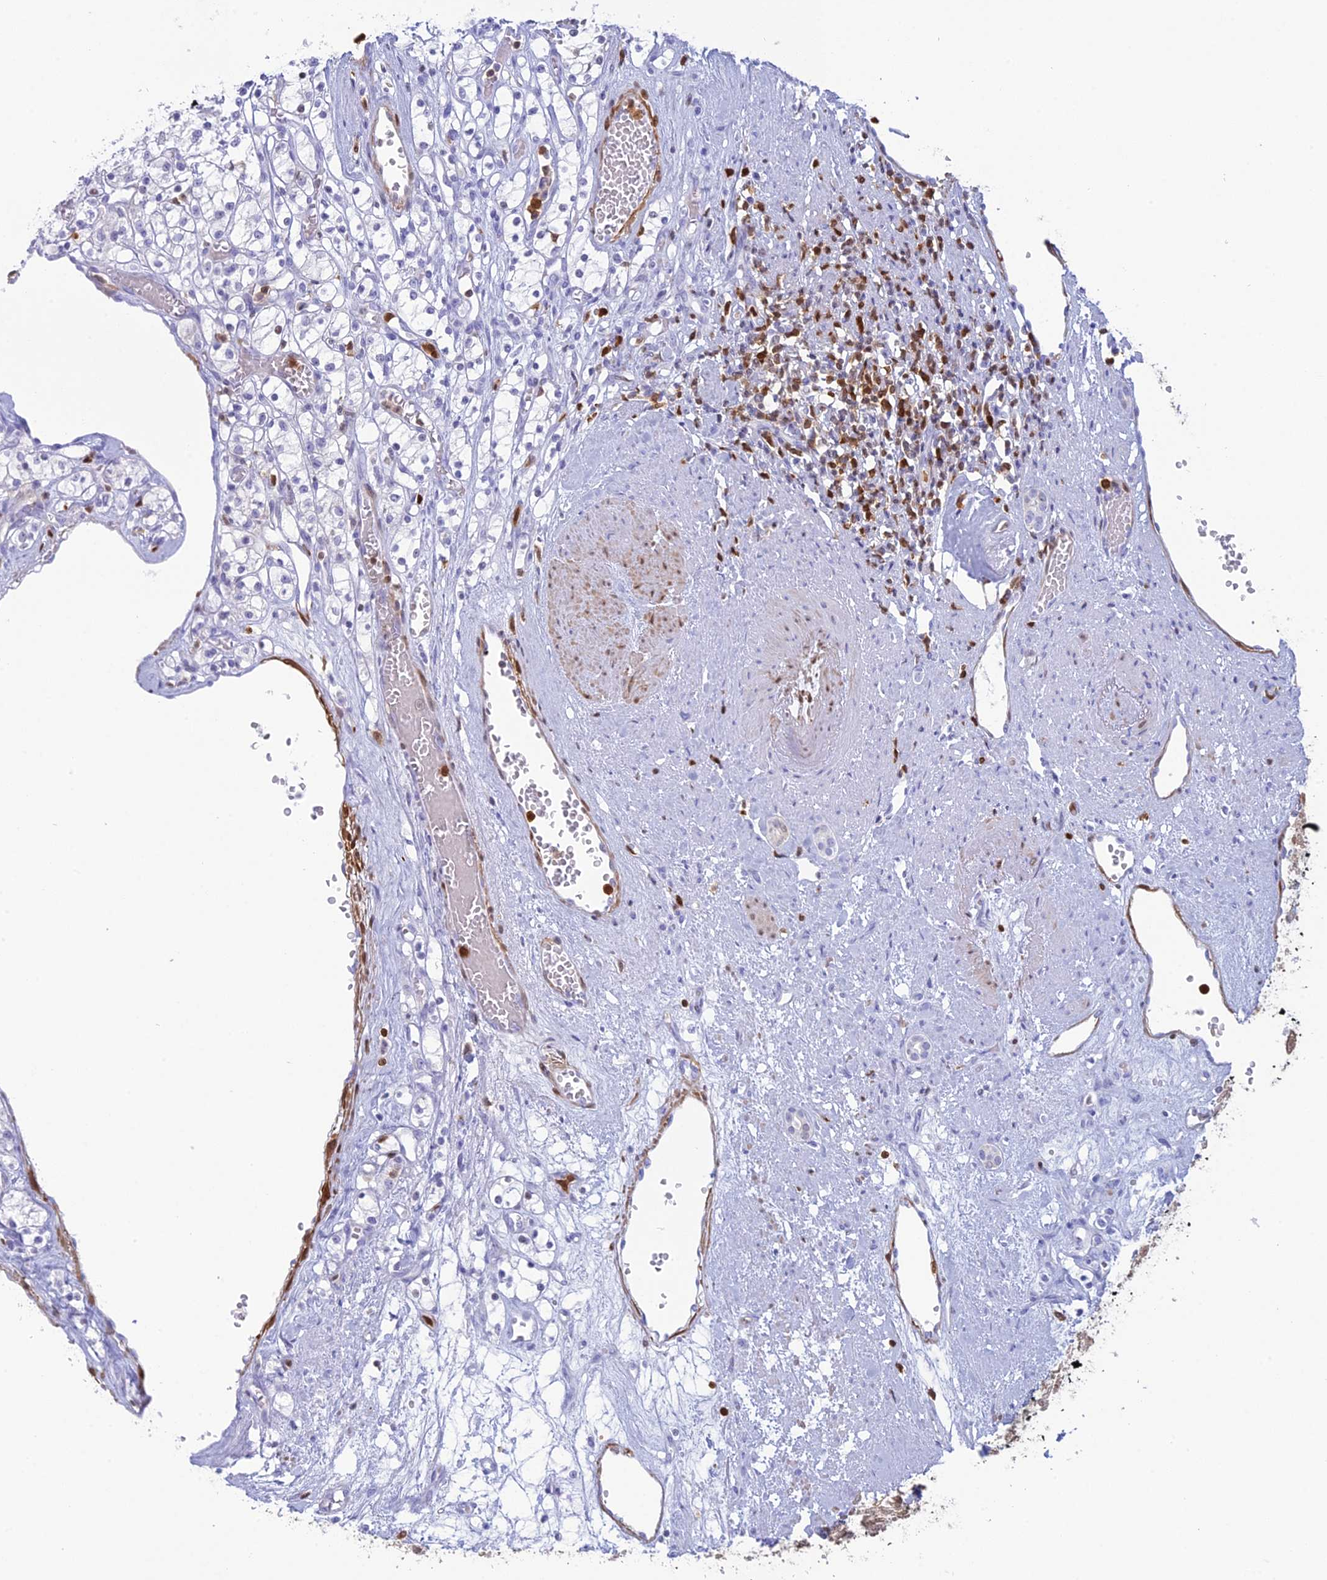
{"staining": {"intensity": "negative", "quantity": "none", "location": "none"}, "tissue": "renal cancer", "cell_type": "Tumor cells", "image_type": "cancer", "snomed": [{"axis": "morphology", "description": "Adenocarcinoma, NOS"}, {"axis": "topography", "description": "Kidney"}], "caption": "A high-resolution photomicrograph shows immunohistochemistry staining of adenocarcinoma (renal), which reveals no significant expression in tumor cells.", "gene": "PGBD4", "patient": {"sex": "female", "age": 59}}